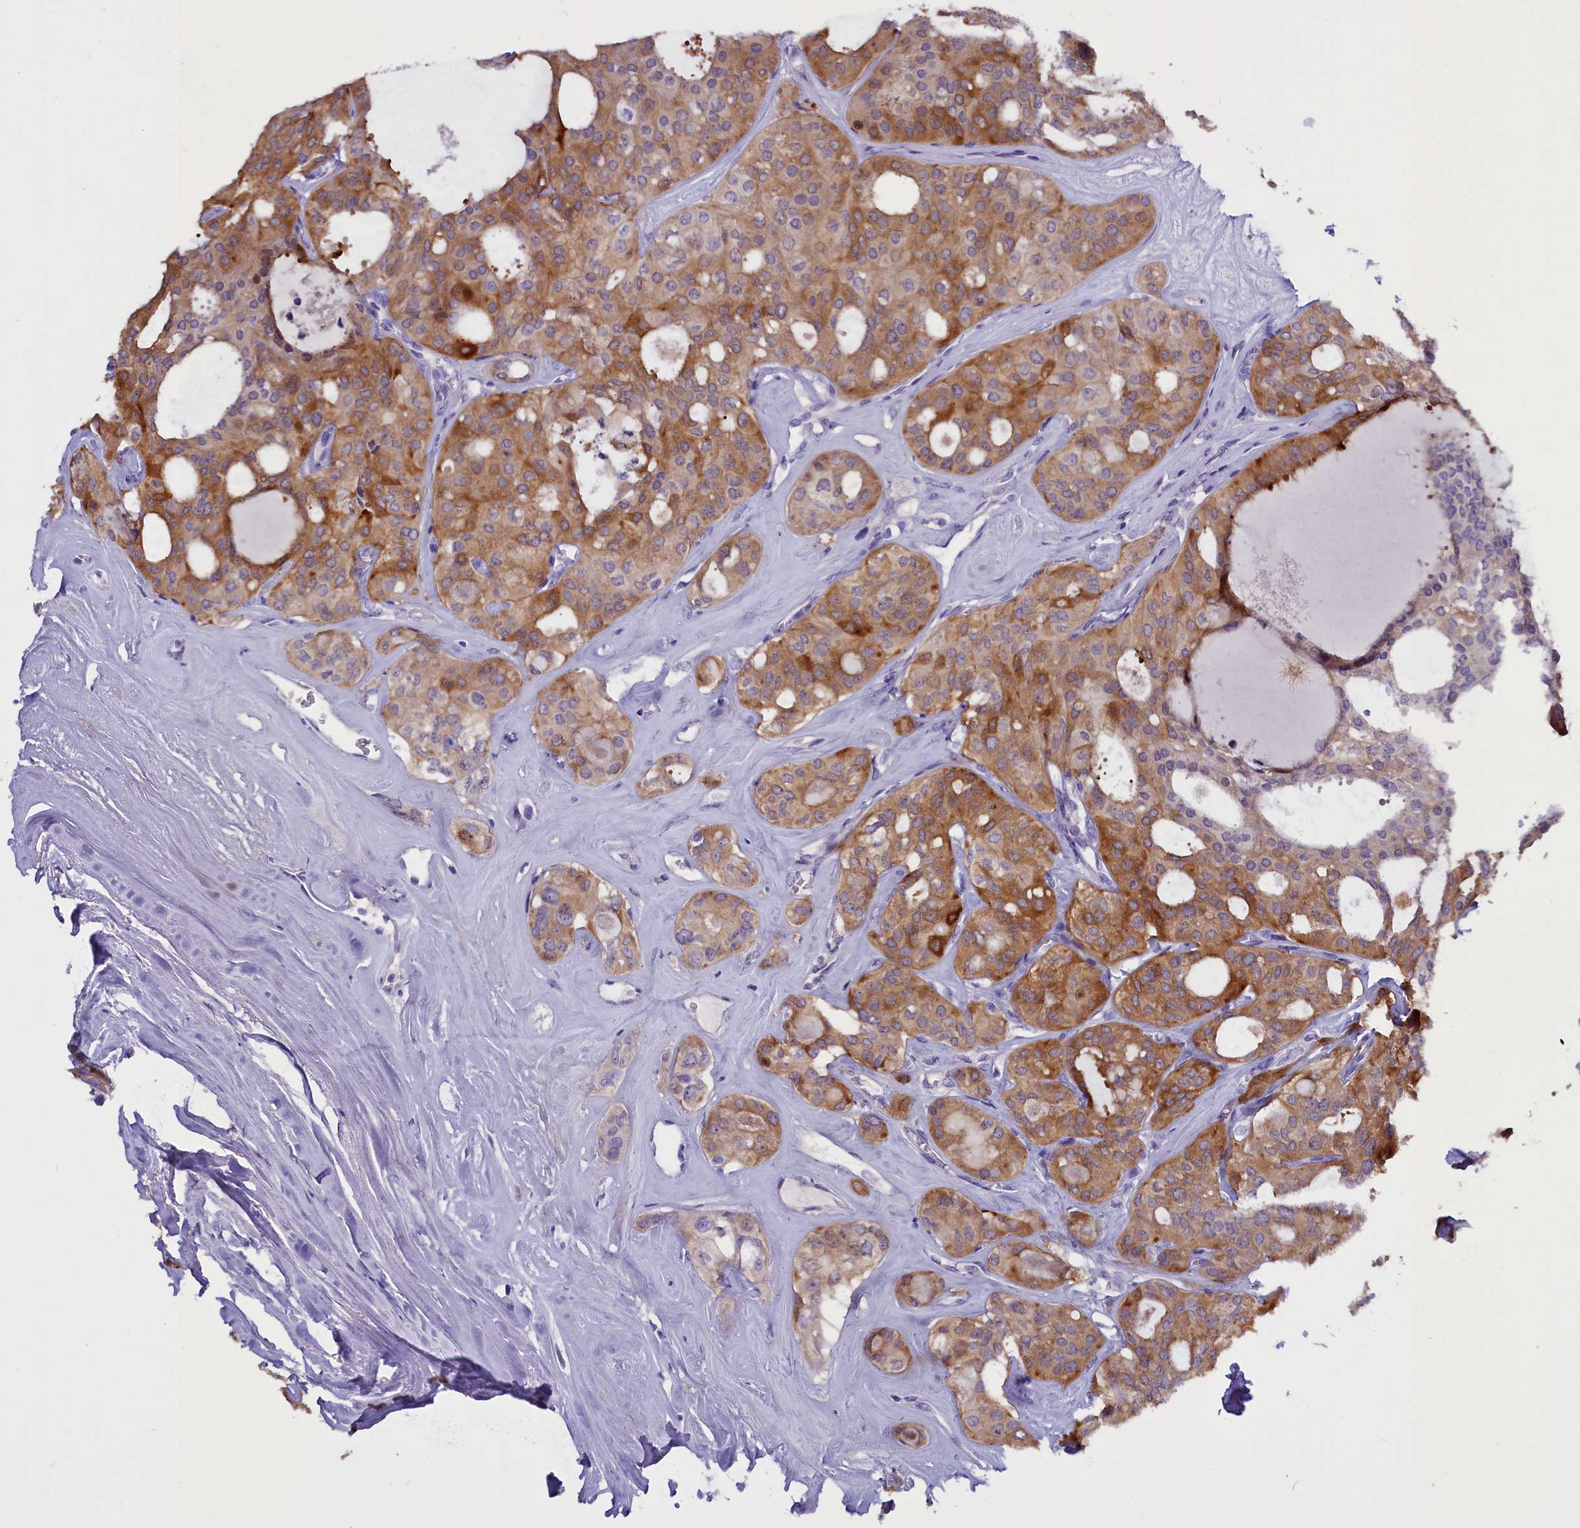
{"staining": {"intensity": "moderate", "quantity": "25%-75%", "location": "cytoplasmic/membranous"}, "tissue": "thyroid cancer", "cell_type": "Tumor cells", "image_type": "cancer", "snomed": [{"axis": "morphology", "description": "Follicular adenoma carcinoma, NOS"}, {"axis": "topography", "description": "Thyroid gland"}], "caption": "High-power microscopy captured an immunohistochemistry (IHC) photomicrograph of thyroid cancer (follicular adenoma carcinoma), revealing moderate cytoplasmic/membranous expression in about 25%-75% of tumor cells.", "gene": "RTTN", "patient": {"sex": "male", "age": 75}}